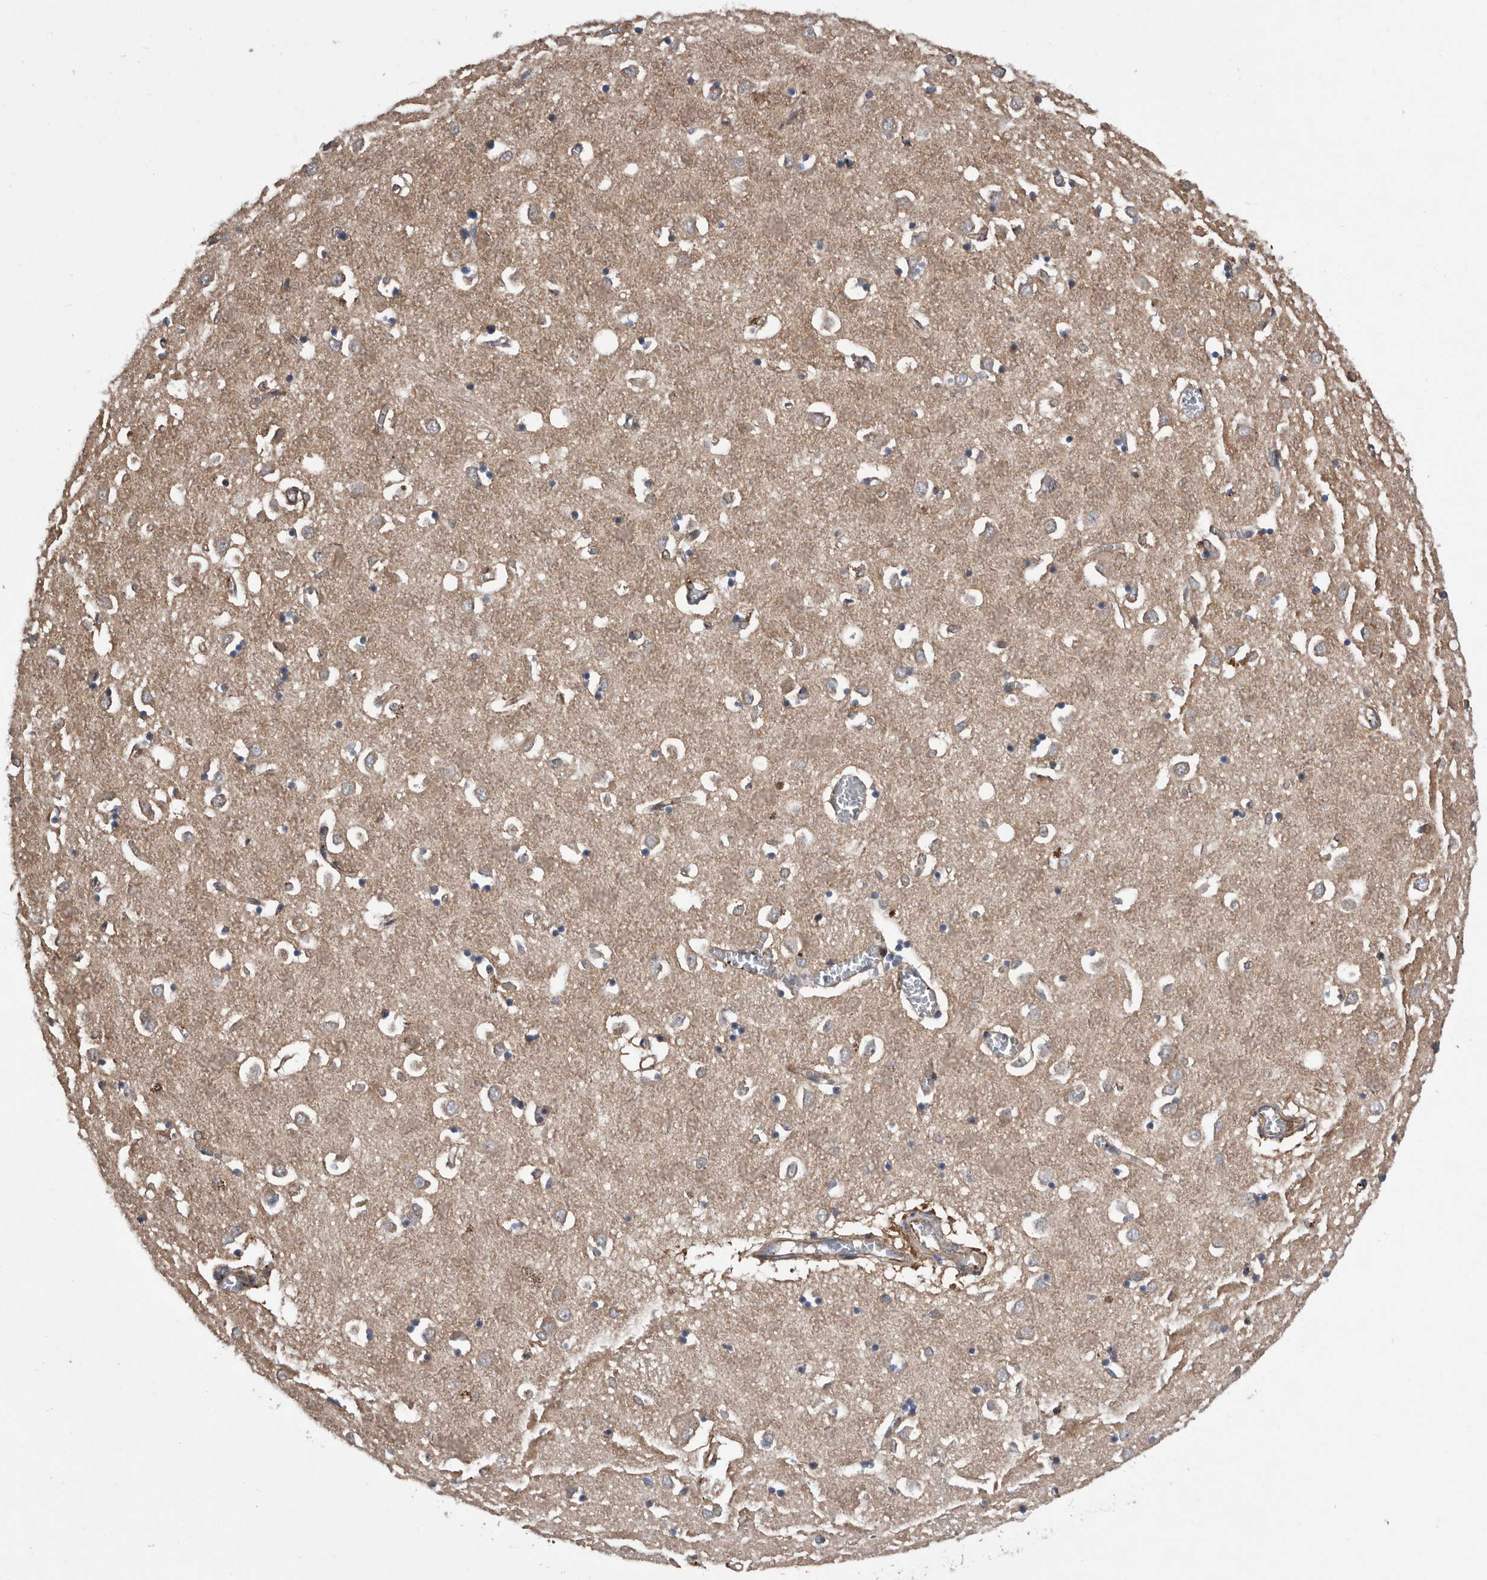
{"staining": {"intensity": "weak", "quantity": "<25%", "location": "cytoplasmic/membranous"}, "tissue": "caudate", "cell_type": "Glial cells", "image_type": "normal", "snomed": [{"axis": "morphology", "description": "Normal tissue, NOS"}, {"axis": "topography", "description": "Lateral ventricle wall"}], "caption": "Human caudate stained for a protein using immunohistochemistry shows no expression in glial cells.", "gene": "SERINC2", "patient": {"sex": "male", "age": 70}}